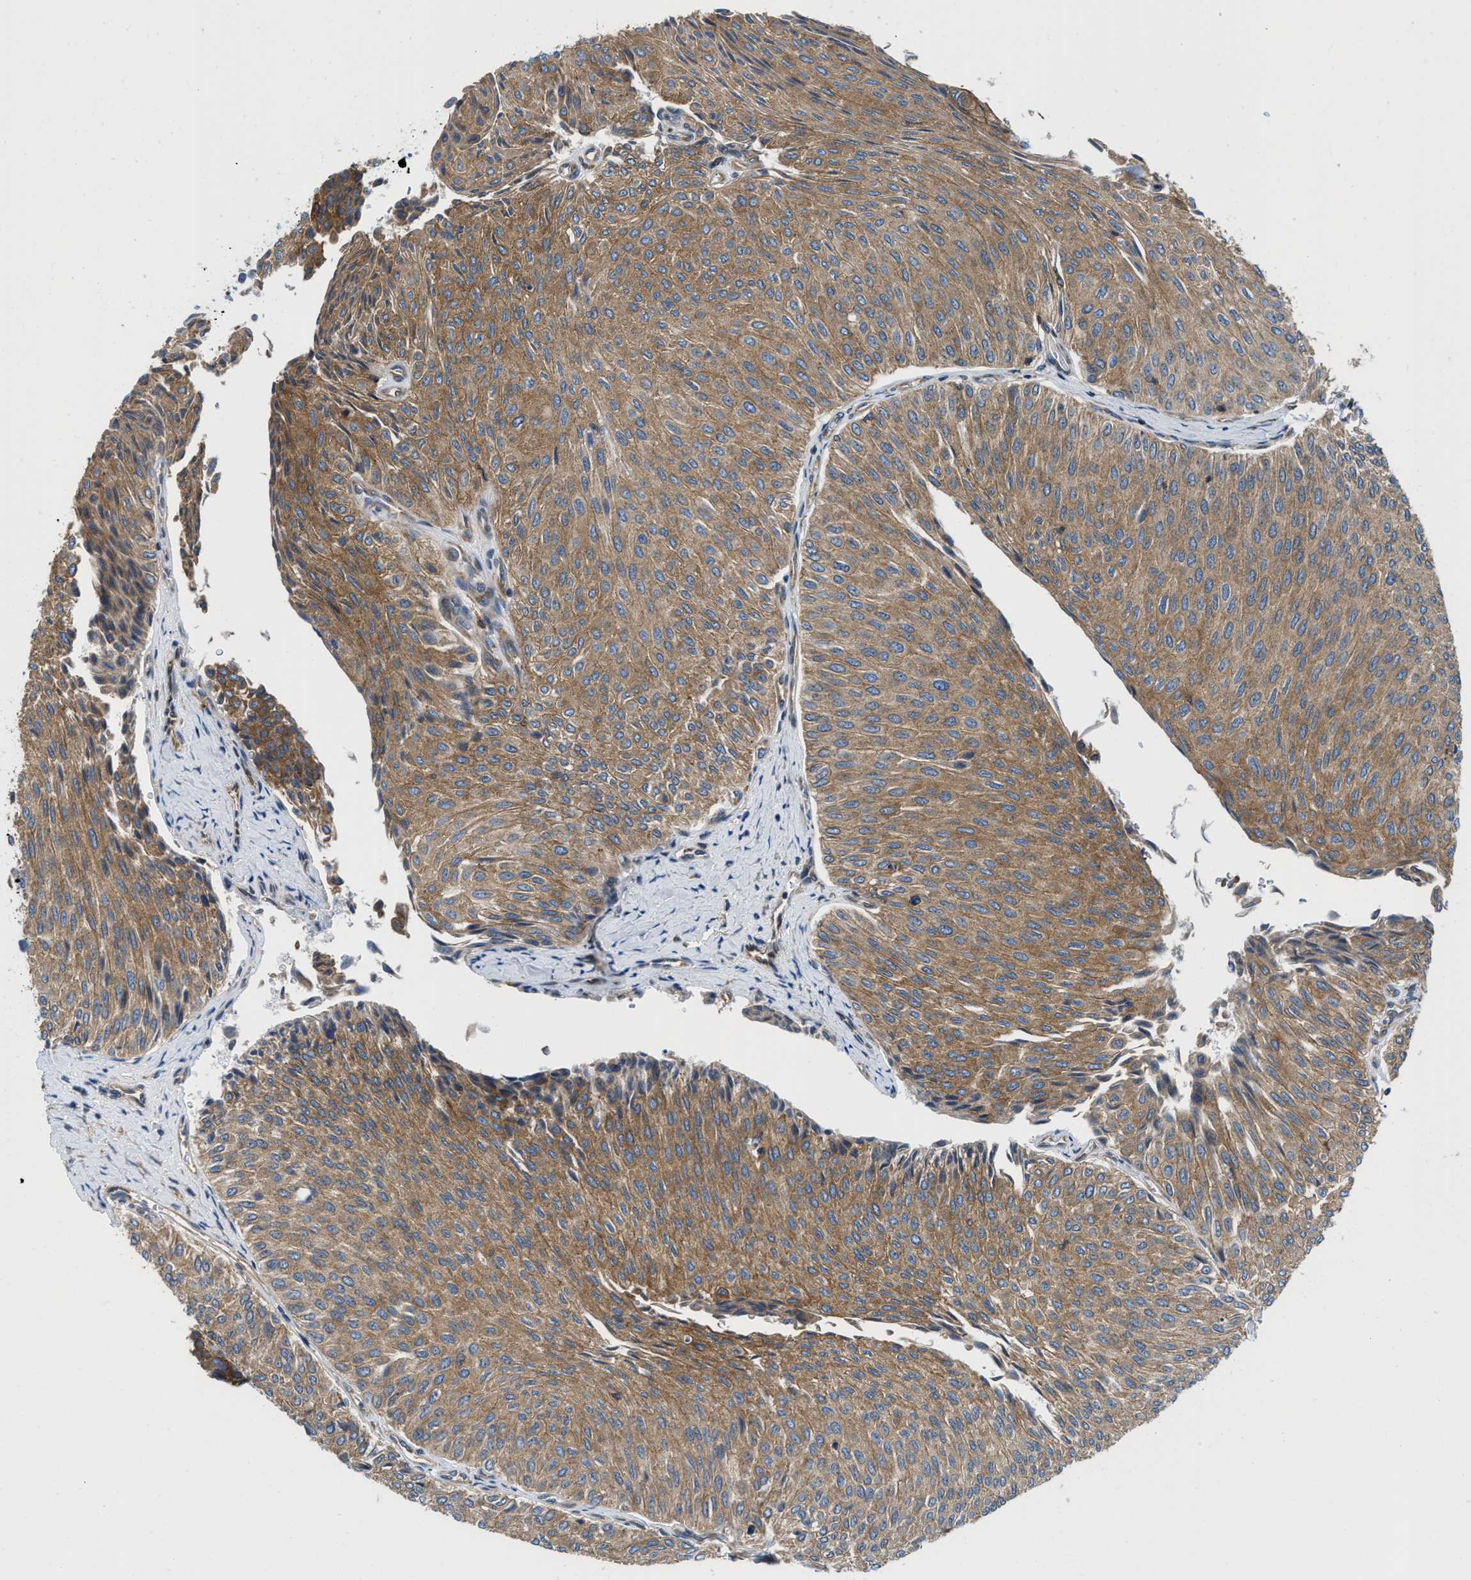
{"staining": {"intensity": "moderate", "quantity": ">75%", "location": "cytoplasmic/membranous"}, "tissue": "urothelial cancer", "cell_type": "Tumor cells", "image_type": "cancer", "snomed": [{"axis": "morphology", "description": "Urothelial carcinoma, Low grade"}, {"axis": "topography", "description": "Urinary bladder"}], "caption": "Immunohistochemical staining of urothelial cancer demonstrates moderate cytoplasmic/membranous protein staining in about >75% of tumor cells. (DAB (3,3'-diaminobenzidine) IHC with brightfield microscopy, high magnification).", "gene": "HSD17B12", "patient": {"sex": "male", "age": 78}}